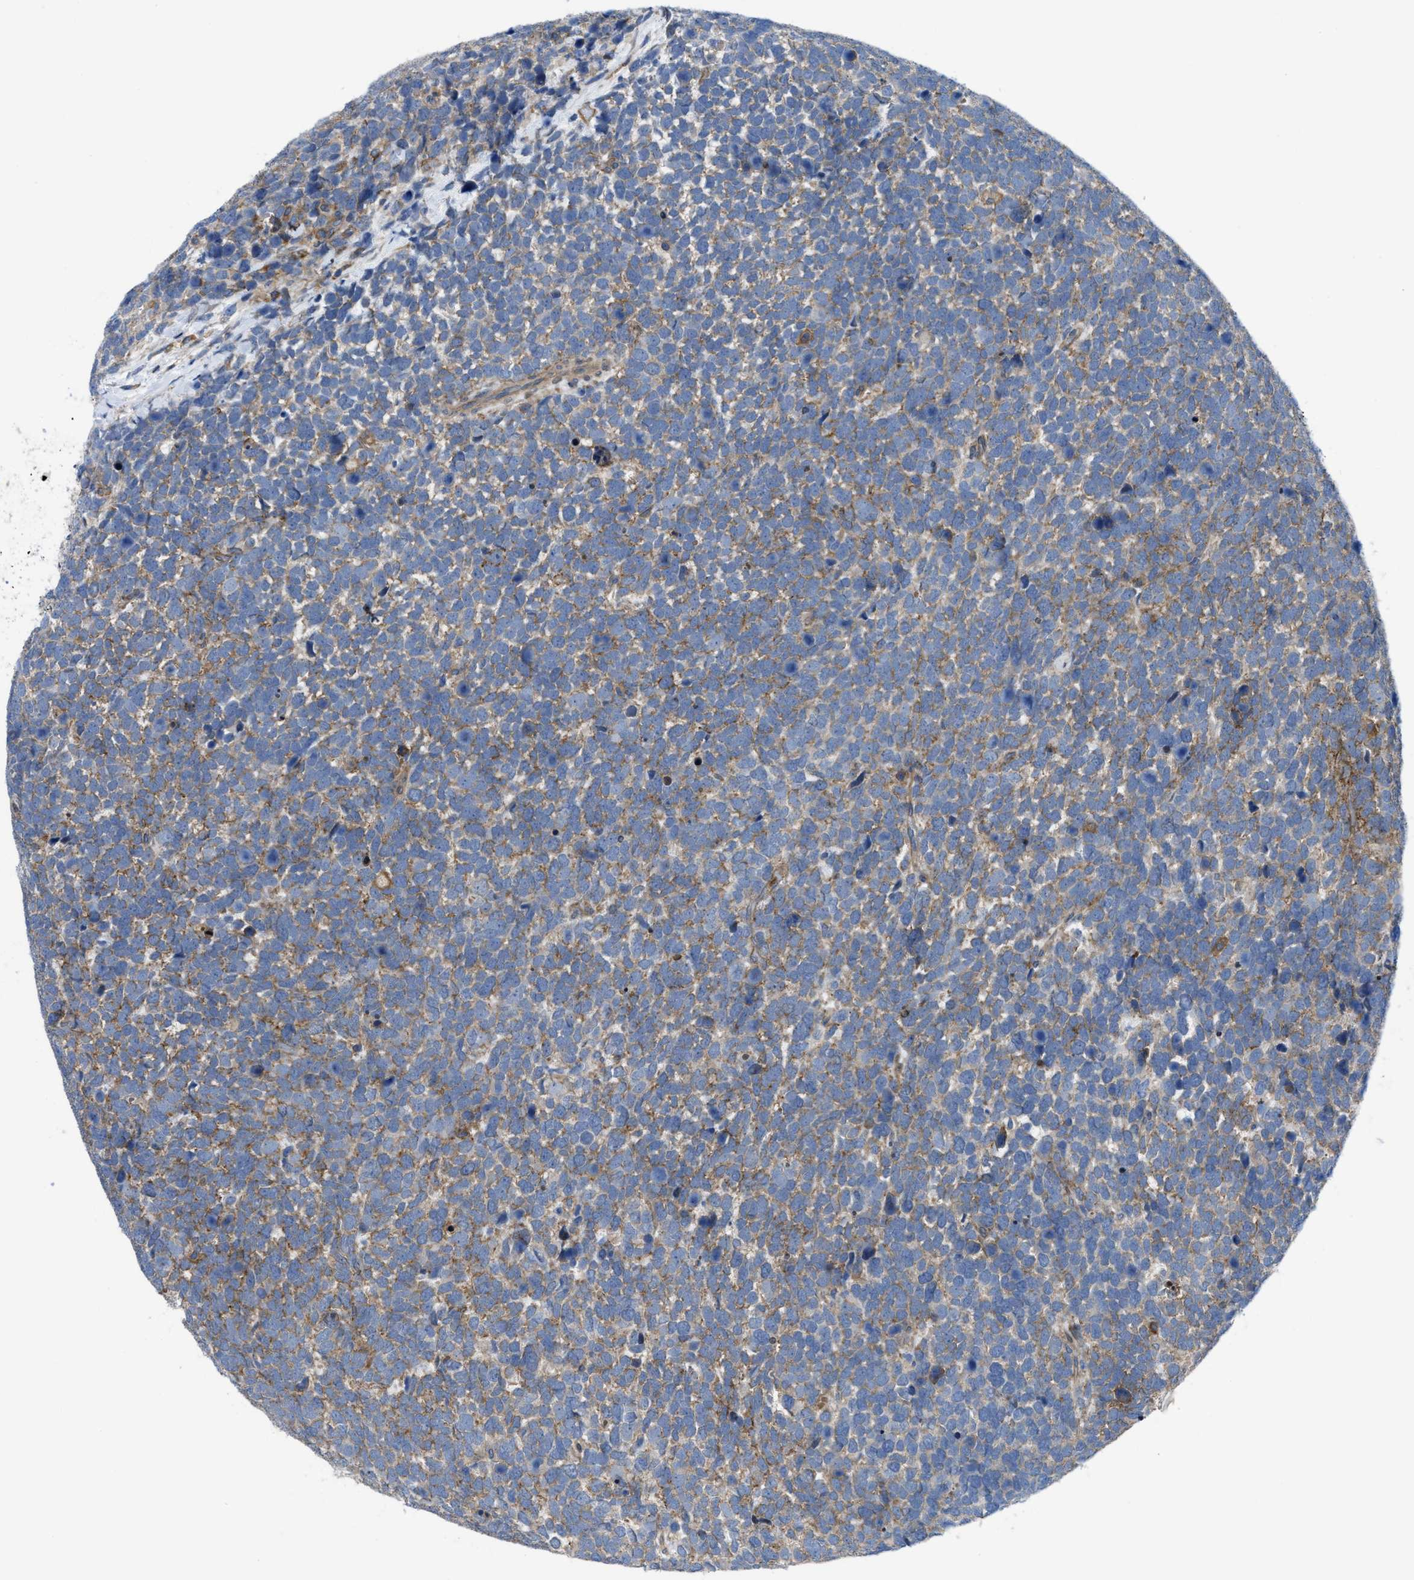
{"staining": {"intensity": "moderate", "quantity": "25%-75%", "location": "cytoplasmic/membranous"}, "tissue": "urothelial cancer", "cell_type": "Tumor cells", "image_type": "cancer", "snomed": [{"axis": "morphology", "description": "Urothelial carcinoma, High grade"}, {"axis": "topography", "description": "Urinary bladder"}], "caption": "IHC photomicrograph of human urothelial cancer stained for a protein (brown), which shows medium levels of moderate cytoplasmic/membranous expression in about 25%-75% of tumor cells.", "gene": "MYO18A", "patient": {"sex": "female", "age": 82}}